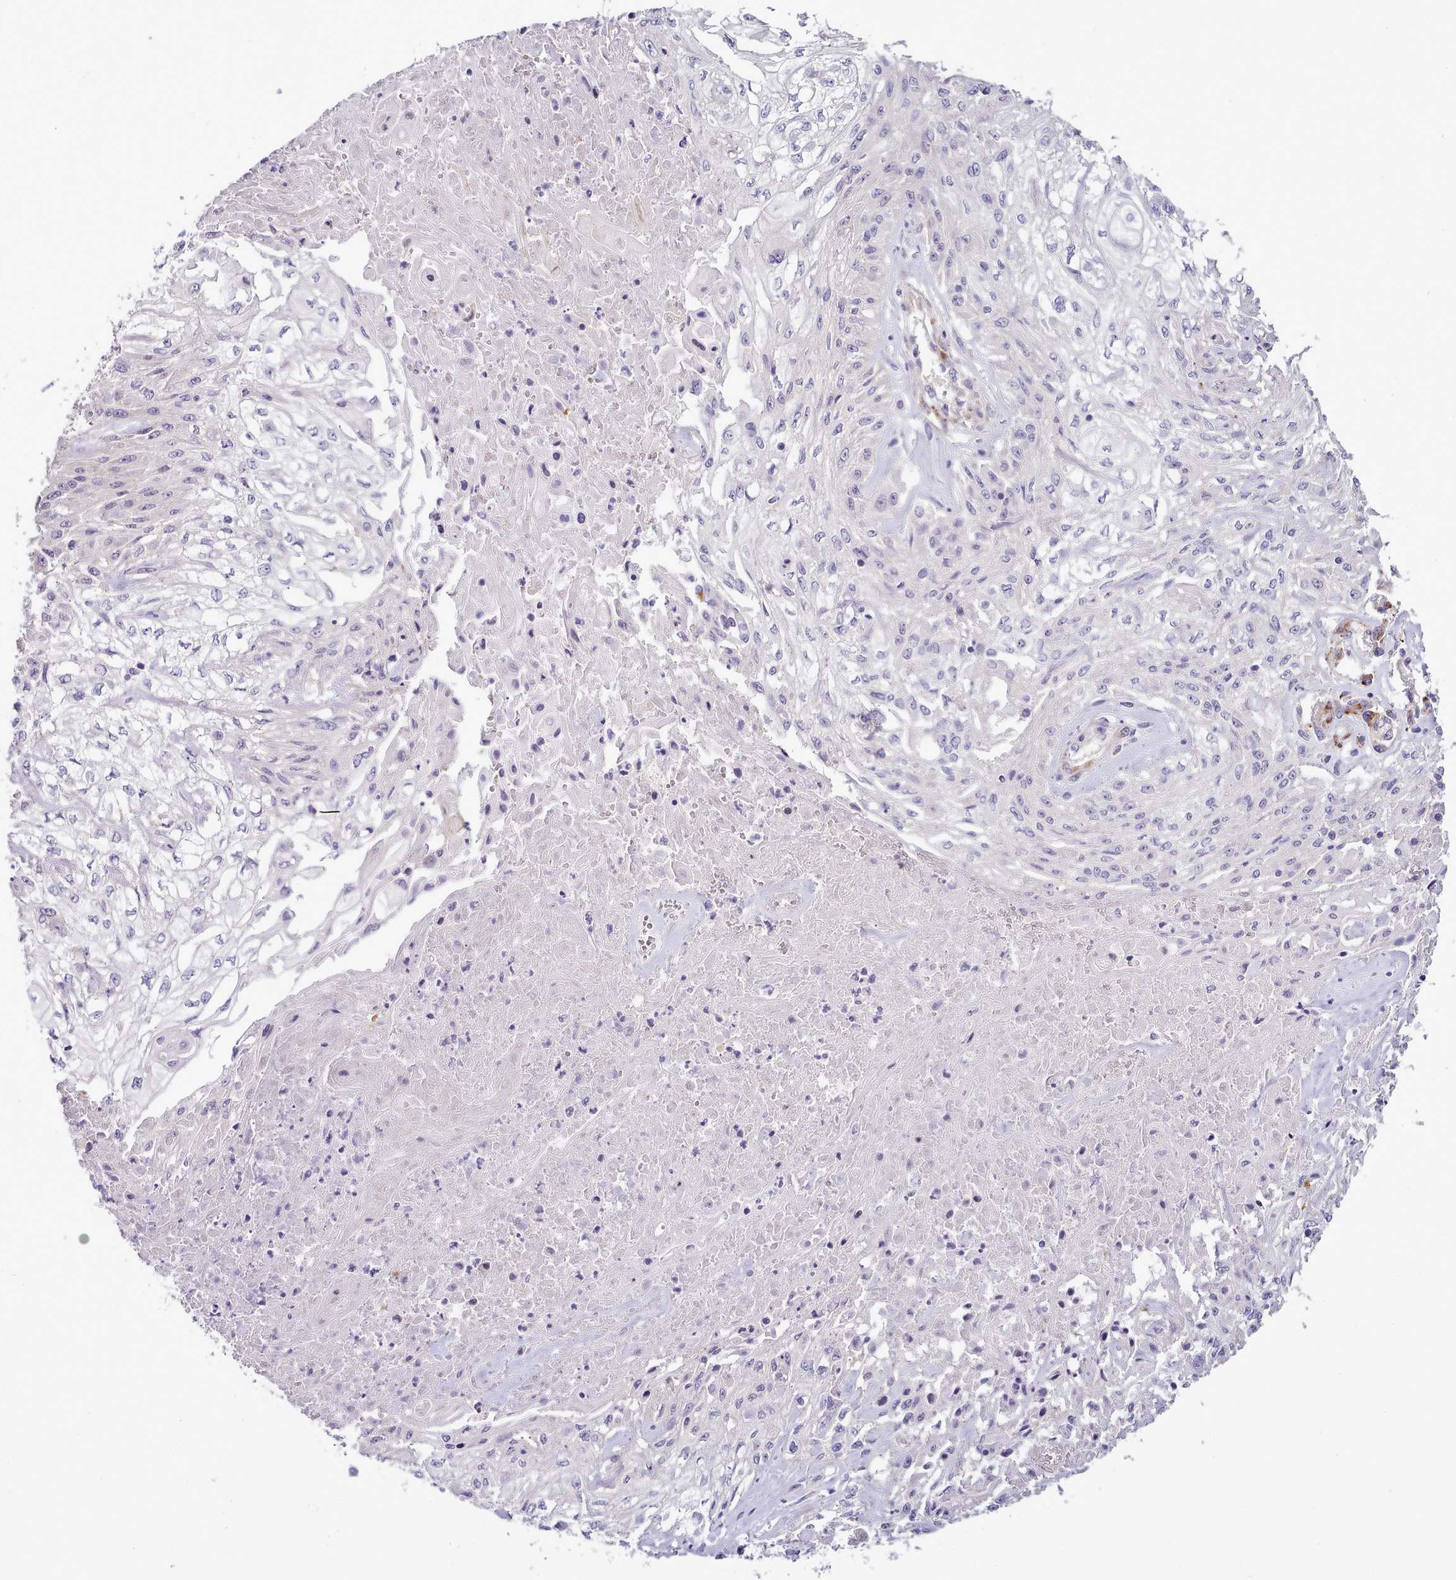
{"staining": {"intensity": "negative", "quantity": "none", "location": "none"}, "tissue": "skin cancer", "cell_type": "Tumor cells", "image_type": "cancer", "snomed": [{"axis": "morphology", "description": "Squamous cell carcinoma, NOS"}, {"axis": "morphology", "description": "Squamous cell carcinoma, metastatic, NOS"}, {"axis": "topography", "description": "Skin"}, {"axis": "topography", "description": "Lymph node"}], "caption": "There is no significant positivity in tumor cells of skin cancer.", "gene": "SETX", "patient": {"sex": "male", "age": 75}}